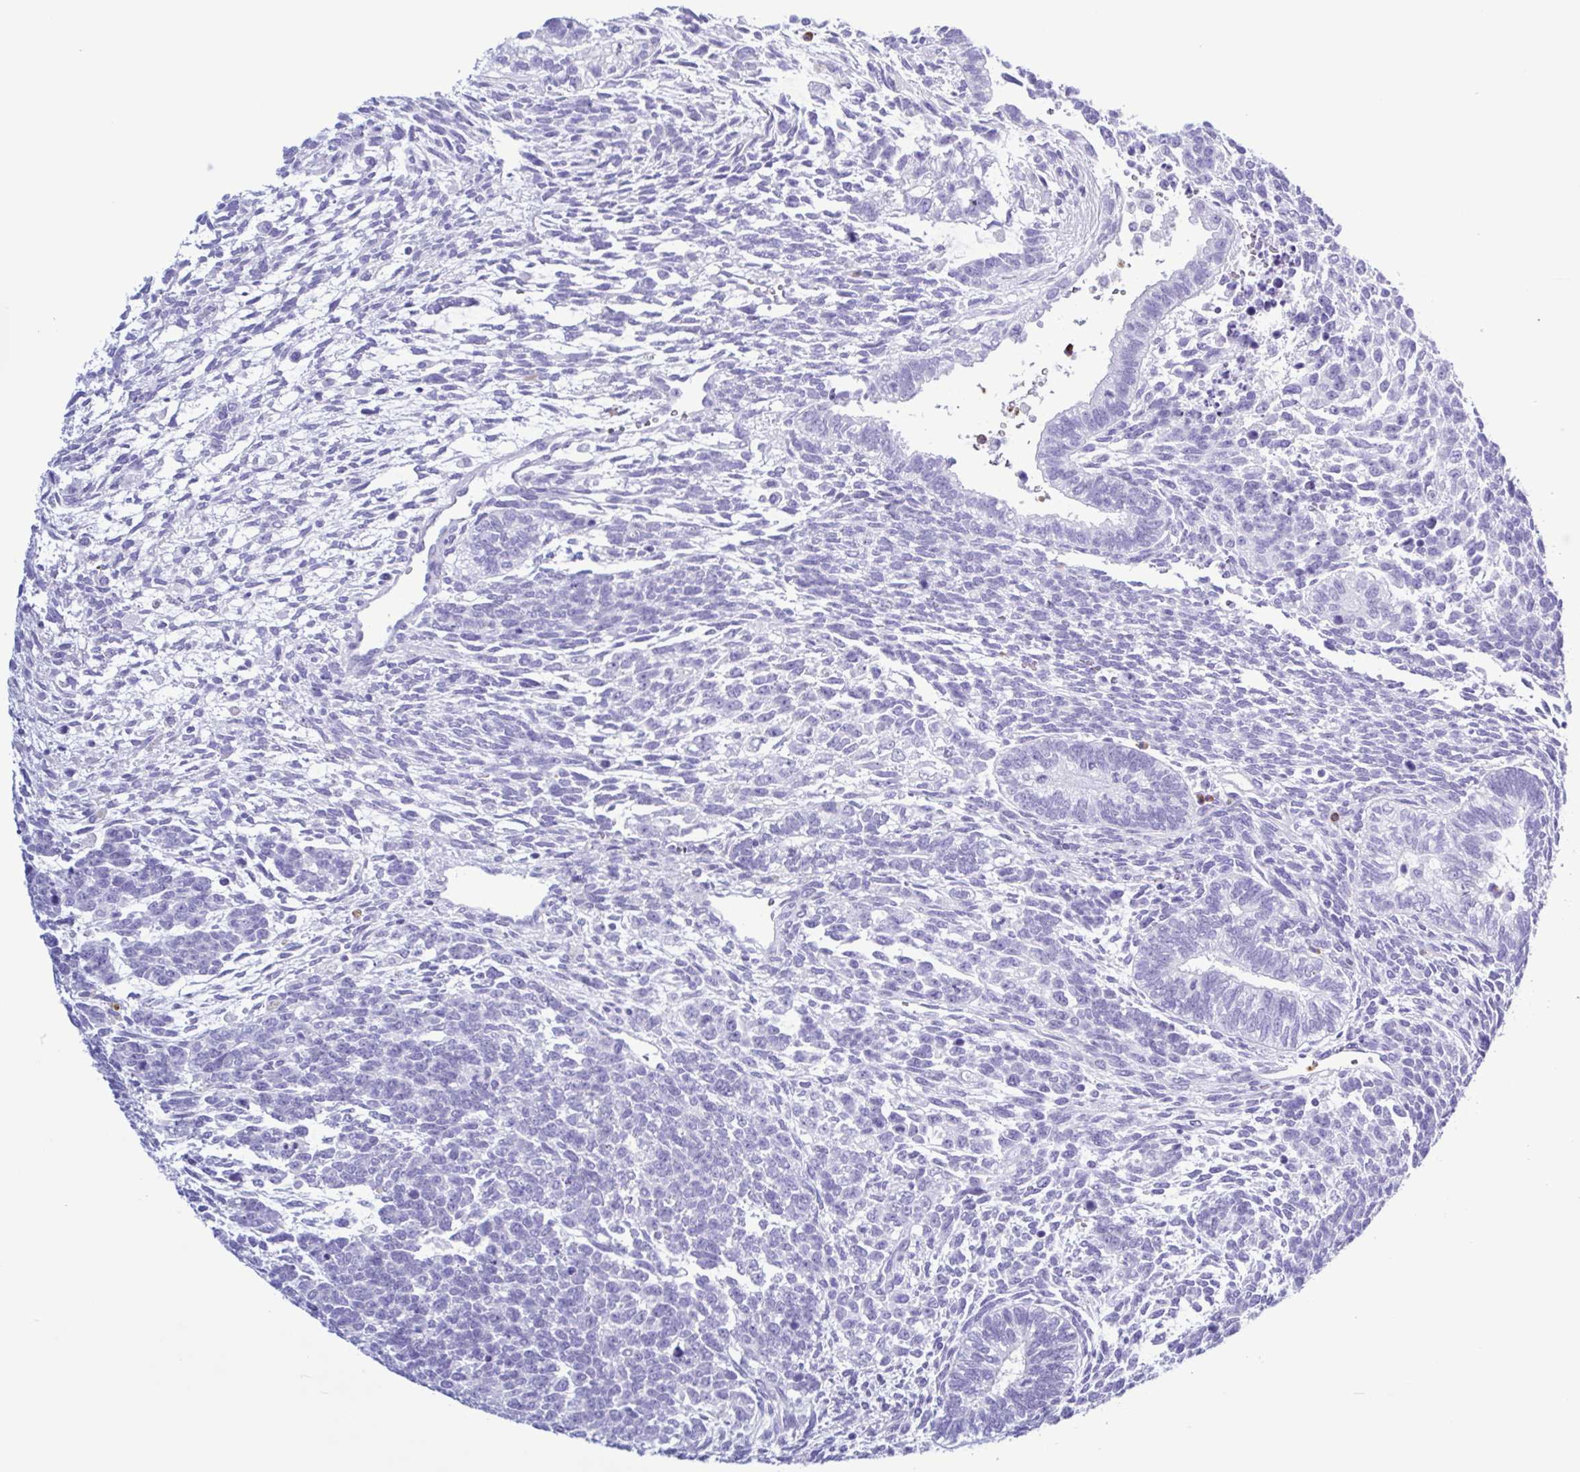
{"staining": {"intensity": "negative", "quantity": "none", "location": "none"}, "tissue": "testis cancer", "cell_type": "Tumor cells", "image_type": "cancer", "snomed": [{"axis": "morphology", "description": "Carcinoma, Embryonal, NOS"}, {"axis": "topography", "description": "Testis"}], "caption": "Histopathology image shows no protein expression in tumor cells of testis embryonal carcinoma tissue. Nuclei are stained in blue.", "gene": "LTF", "patient": {"sex": "male", "age": 23}}